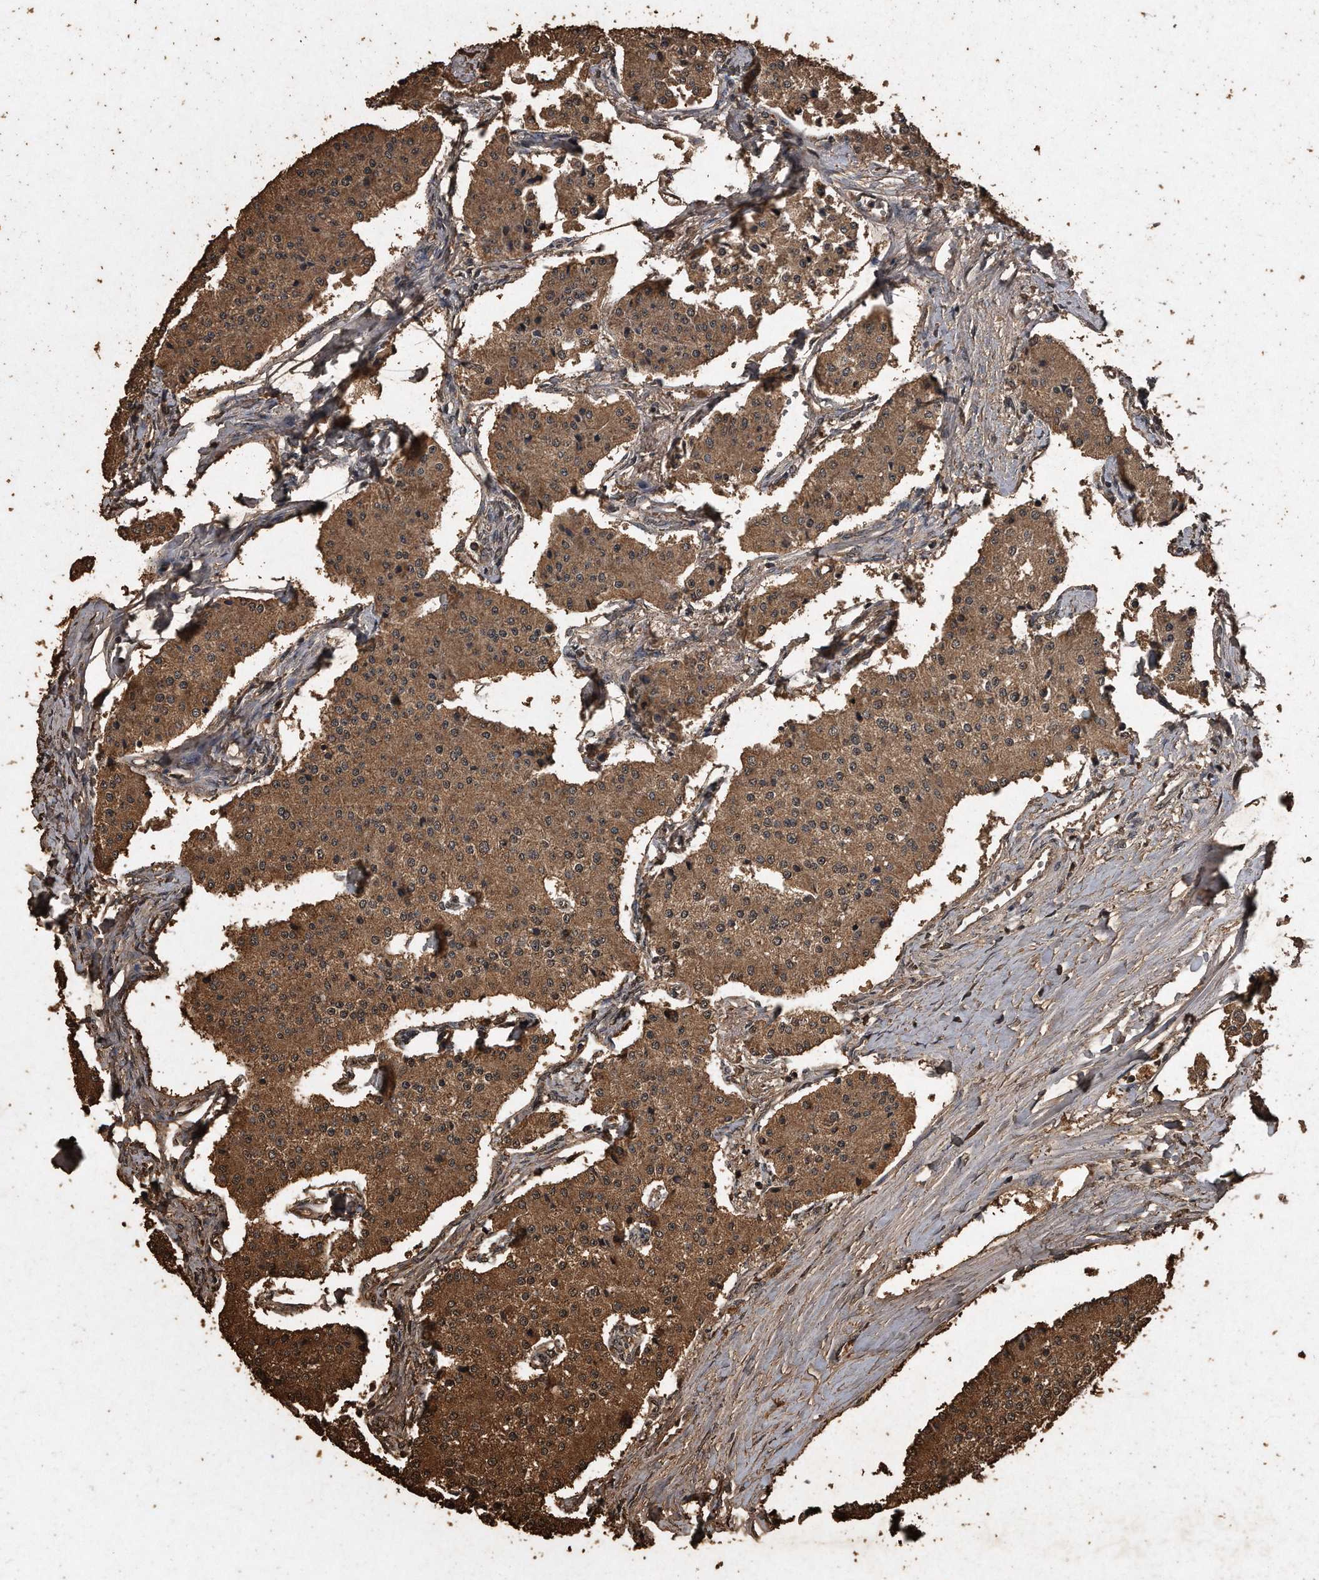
{"staining": {"intensity": "moderate", "quantity": ">75%", "location": "cytoplasmic/membranous"}, "tissue": "carcinoid", "cell_type": "Tumor cells", "image_type": "cancer", "snomed": [{"axis": "morphology", "description": "Carcinoid, malignant, NOS"}, {"axis": "topography", "description": "Colon"}], "caption": "IHC micrograph of carcinoid (malignant) stained for a protein (brown), which reveals medium levels of moderate cytoplasmic/membranous positivity in approximately >75% of tumor cells.", "gene": "CFLAR", "patient": {"sex": "female", "age": 52}}